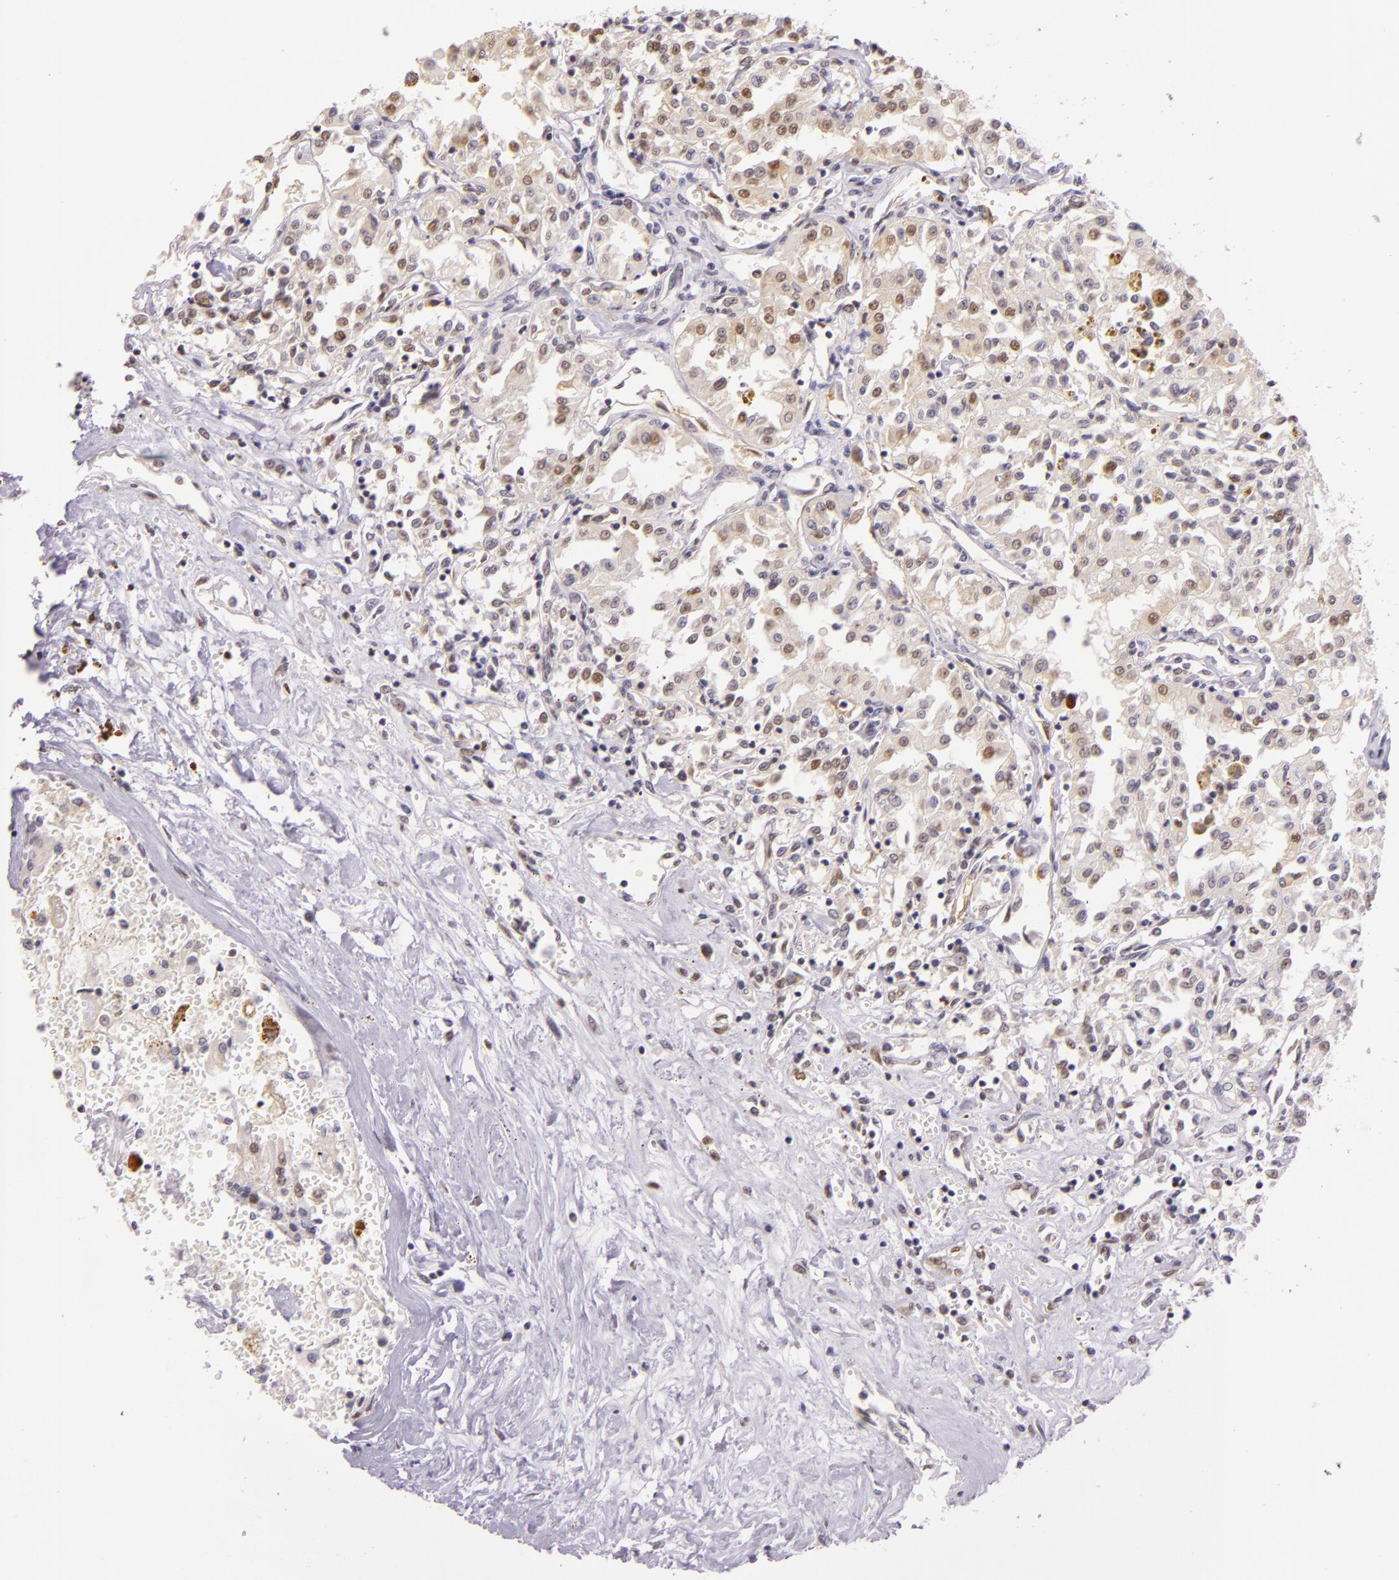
{"staining": {"intensity": "weak", "quantity": "<25%", "location": "cytoplasmic/membranous,nuclear"}, "tissue": "renal cancer", "cell_type": "Tumor cells", "image_type": "cancer", "snomed": [{"axis": "morphology", "description": "Adenocarcinoma, NOS"}, {"axis": "topography", "description": "Kidney"}], "caption": "This micrograph is of adenocarcinoma (renal) stained with immunohistochemistry to label a protein in brown with the nuclei are counter-stained blue. There is no expression in tumor cells. (Brightfield microscopy of DAB (3,3'-diaminobenzidine) immunohistochemistry (IHC) at high magnification).", "gene": "HSPA8", "patient": {"sex": "male", "age": 78}}